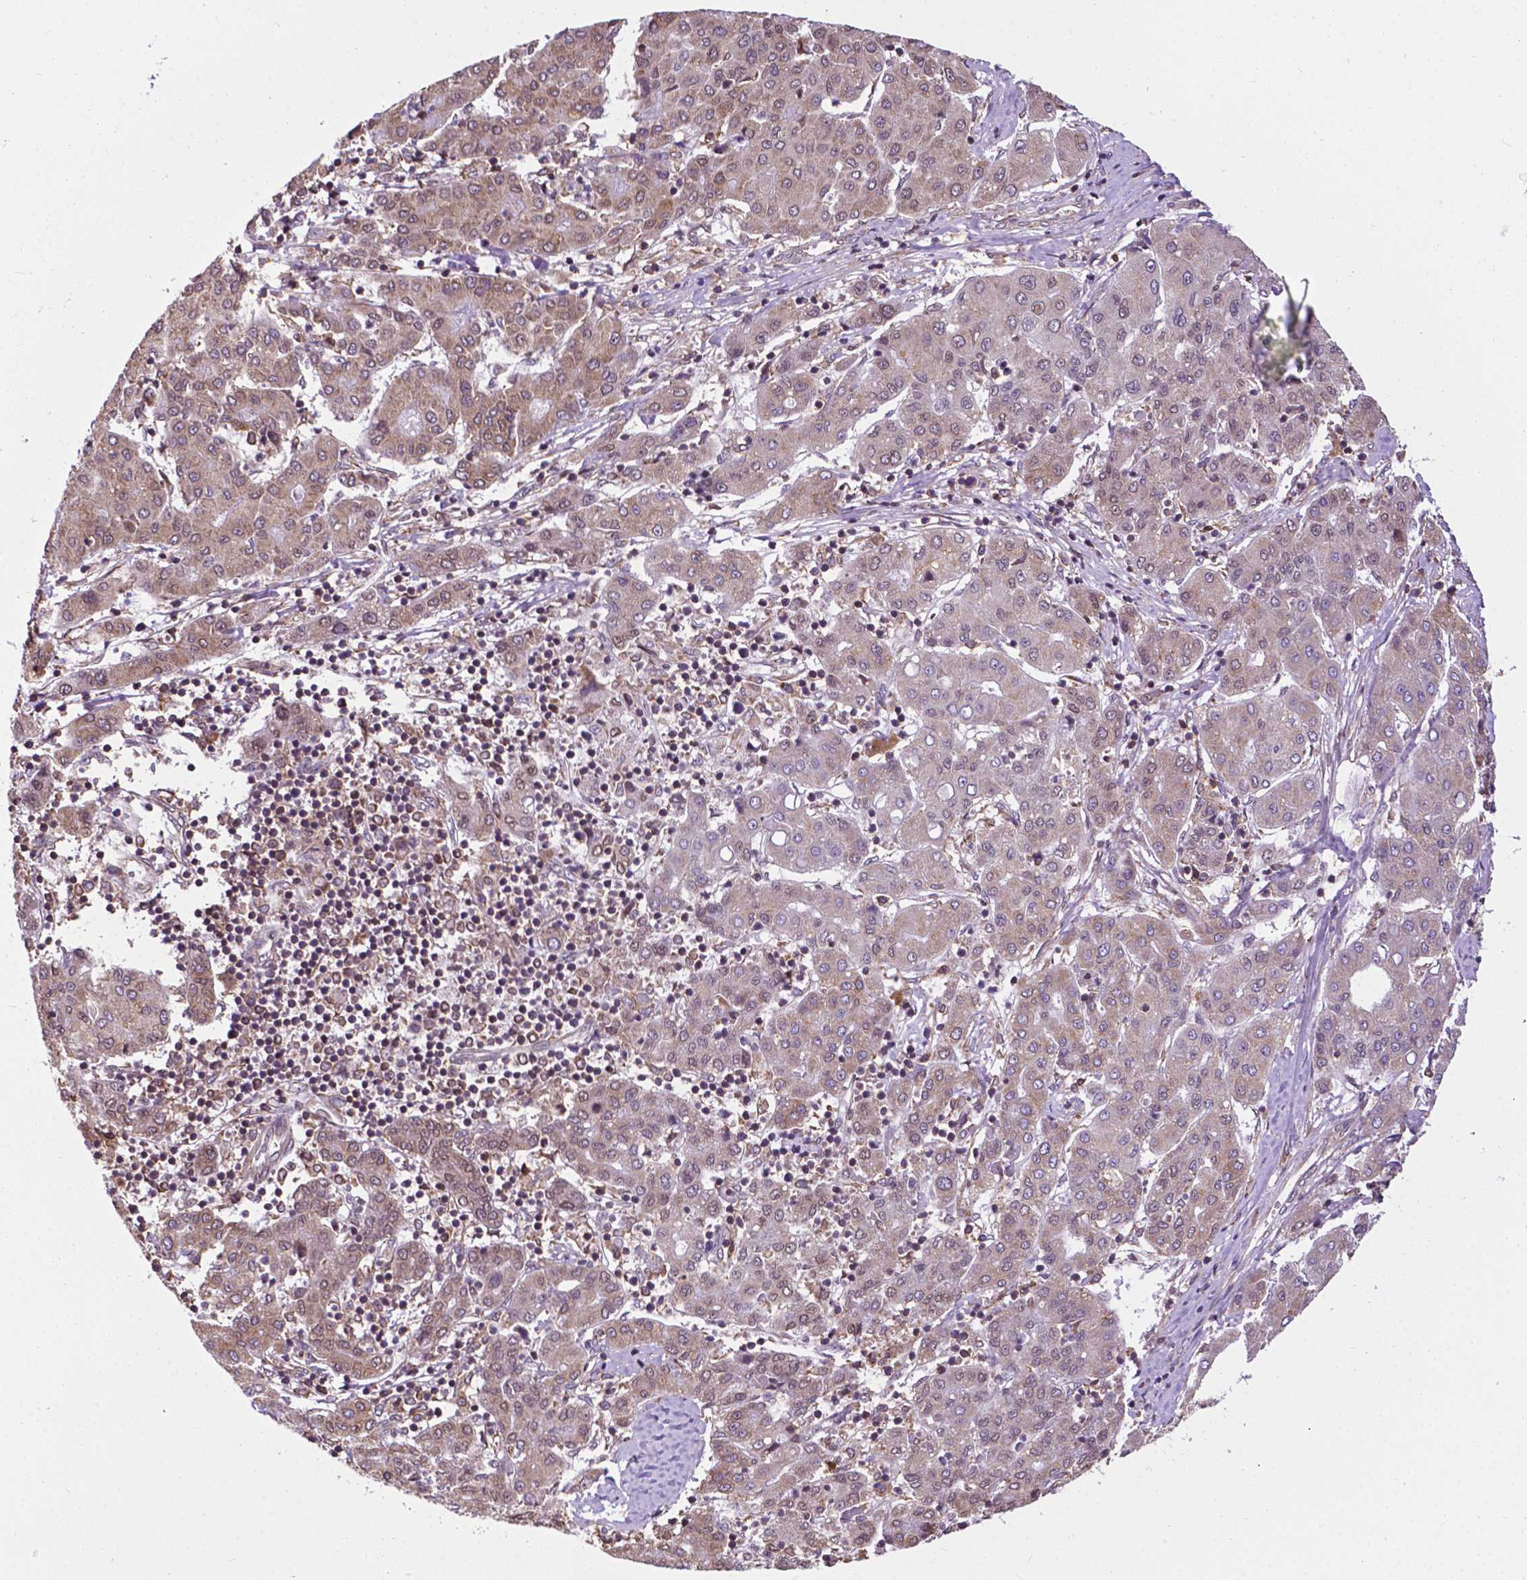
{"staining": {"intensity": "weak", "quantity": "<25%", "location": "nuclear"}, "tissue": "liver cancer", "cell_type": "Tumor cells", "image_type": "cancer", "snomed": [{"axis": "morphology", "description": "Carcinoma, Hepatocellular, NOS"}, {"axis": "topography", "description": "Liver"}], "caption": "Immunohistochemistry (IHC) histopathology image of human hepatocellular carcinoma (liver) stained for a protein (brown), which shows no expression in tumor cells. Brightfield microscopy of IHC stained with DAB (brown) and hematoxylin (blue), captured at high magnification.", "gene": "GANAB", "patient": {"sex": "male", "age": 65}}